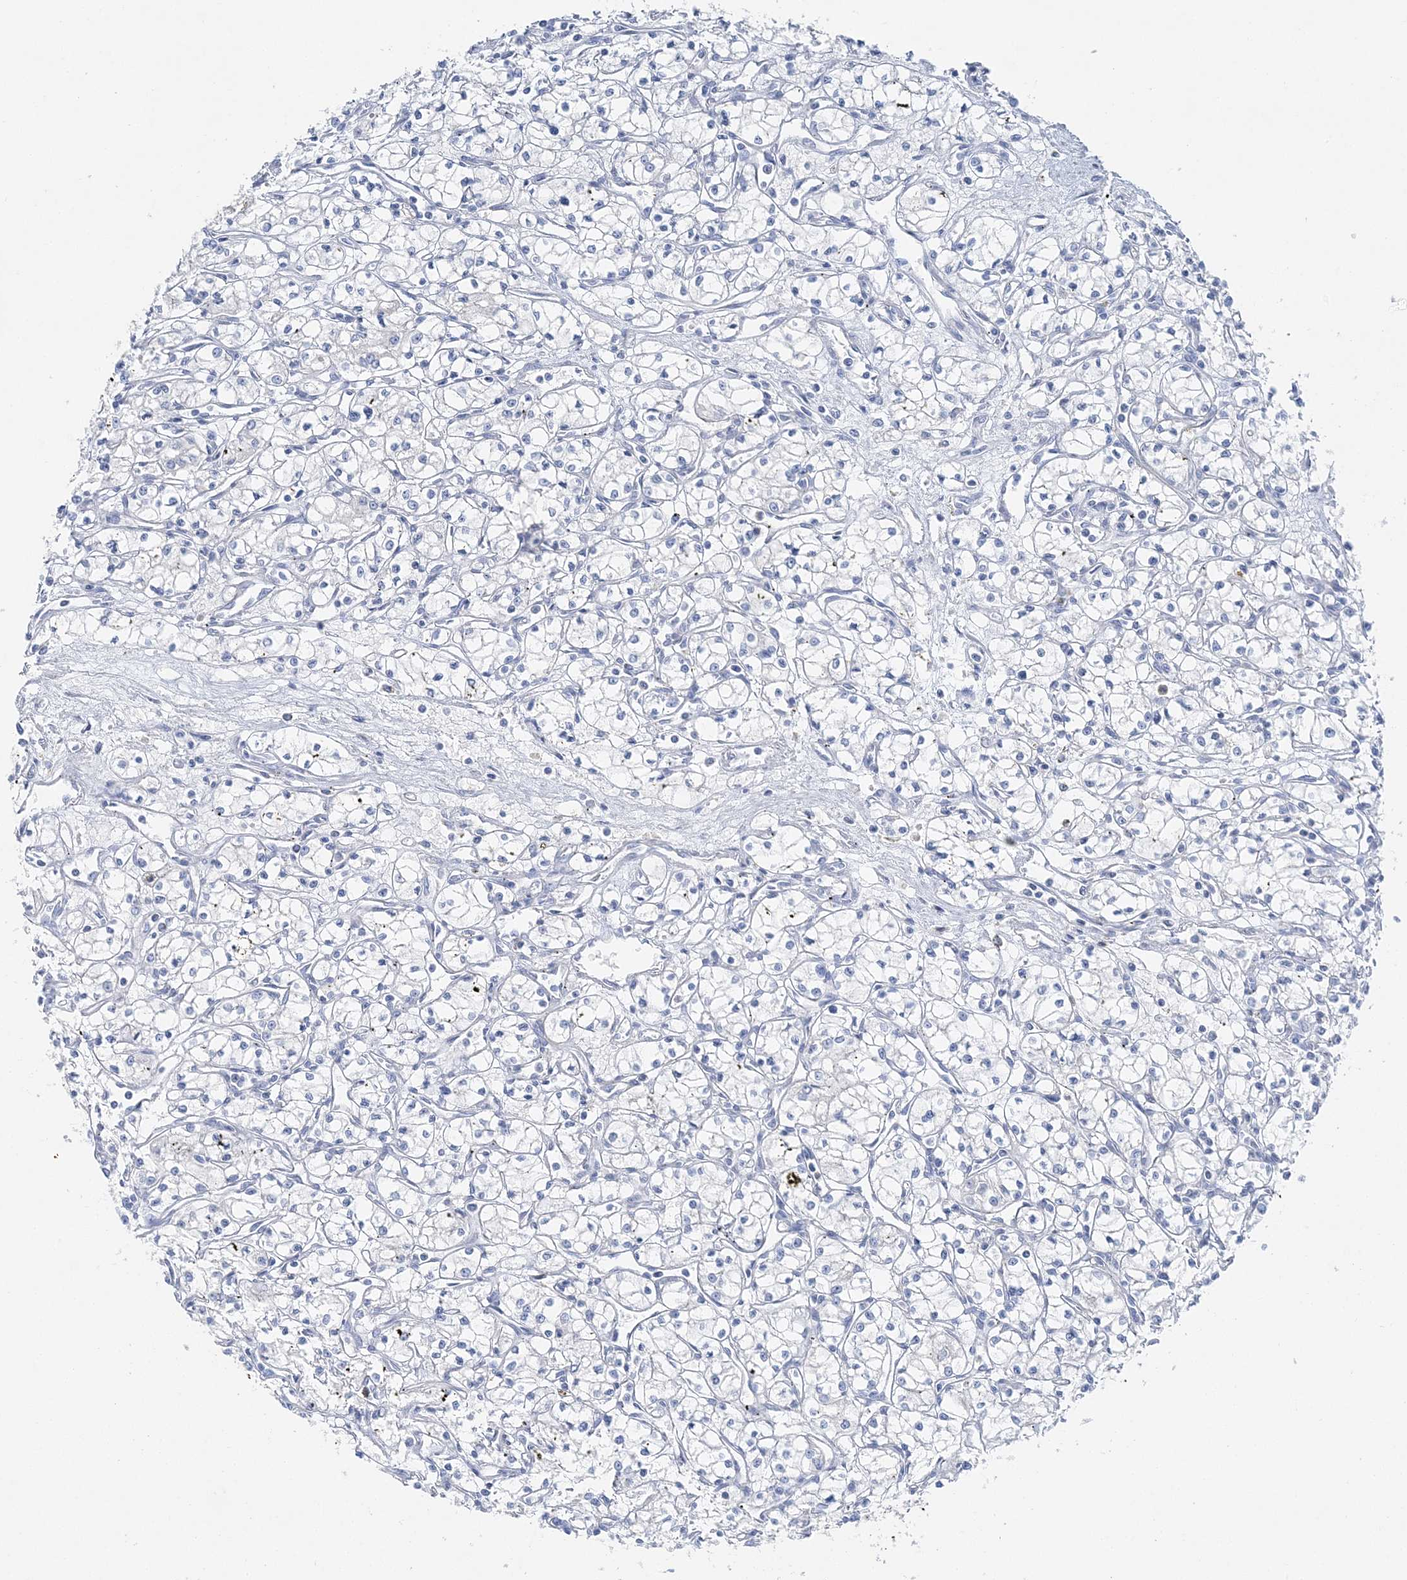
{"staining": {"intensity": "negative", "quantity": "none", "location": "none"}, "tissue": "renal cancer", "cell_type": "Tumor cells", "image_type": "cancer", "snomed": [{"axis": "morphology", "description": "Adenocarcinoma, NOS"}, {"axis": "topography", "description": "Kidney"}], "caption": "This is an IHC histopathology image of renal cancer. There is no positivity in tumor cells.", "gene": "SLC5A6", "patient": {"sex": "male", "age": 59}}